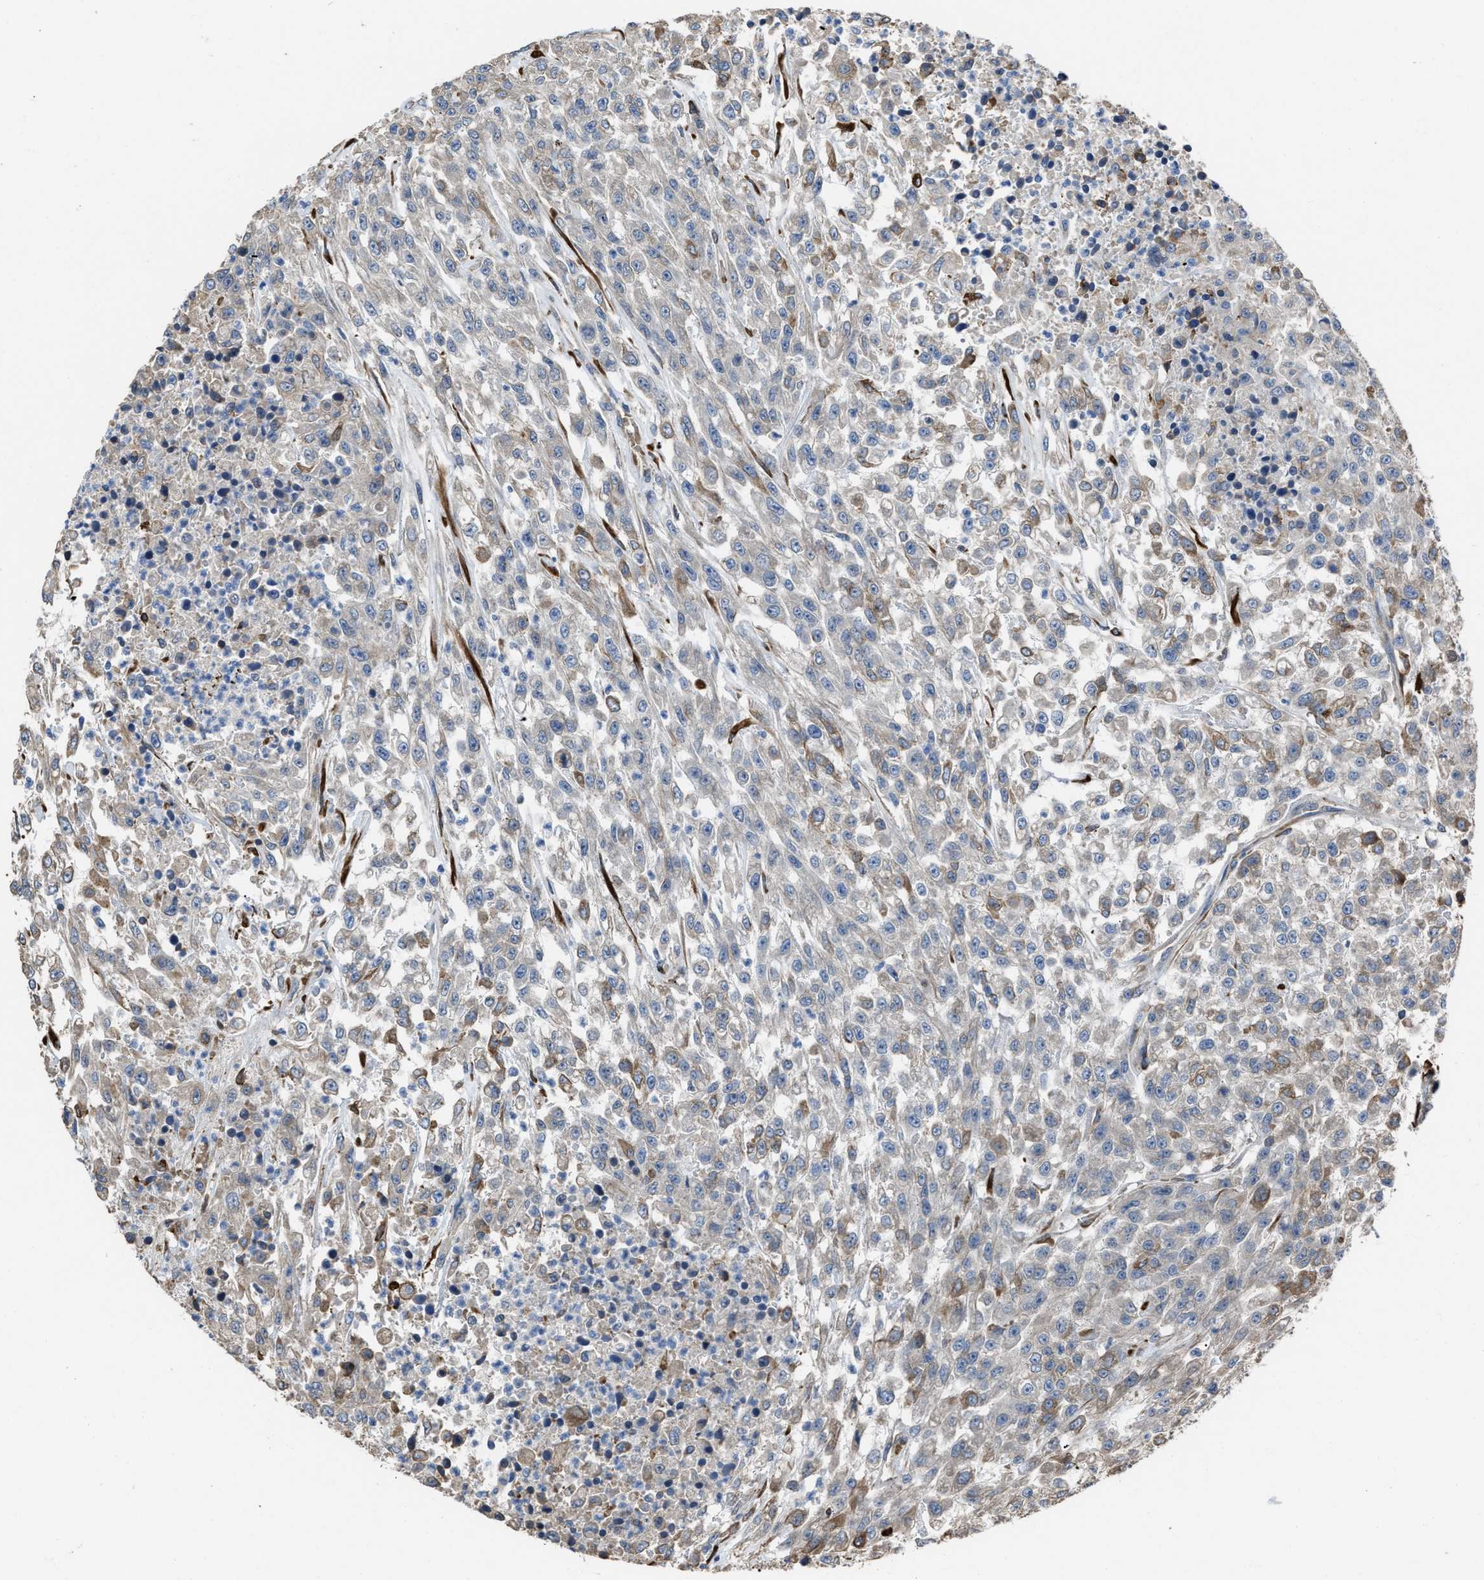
{"staining": {"intensity": "moderate", "quantity": "<25%", "location": "cytoplasmic/membranous"}, "tissue": "urothelial cancer", "cell_type": "Tumor cells", "image_type": "cancer", "snomed": [{"axis": "morphology", "description": "Urothelial carcinoma, High grade"}, {"axis": "topography", "description": "Urinary bladder"}], "caption": "Immunohistochemistry (IHC) staining of high-grade urothelial carcinoma, which exhibits low levels of moderate cytoplasmic/membranous expression in approximately <25% of tumor cells indicating moderate cytoplasmic/membranous protein expression. The staining was performed using DAB (3,3'-diaminobenzidine) (brown) for protein detection and nuclei were counterstained in hematoxylin (blue).", "gene": "SELENOM", "patient": {"sex": "male", "age": 46}}